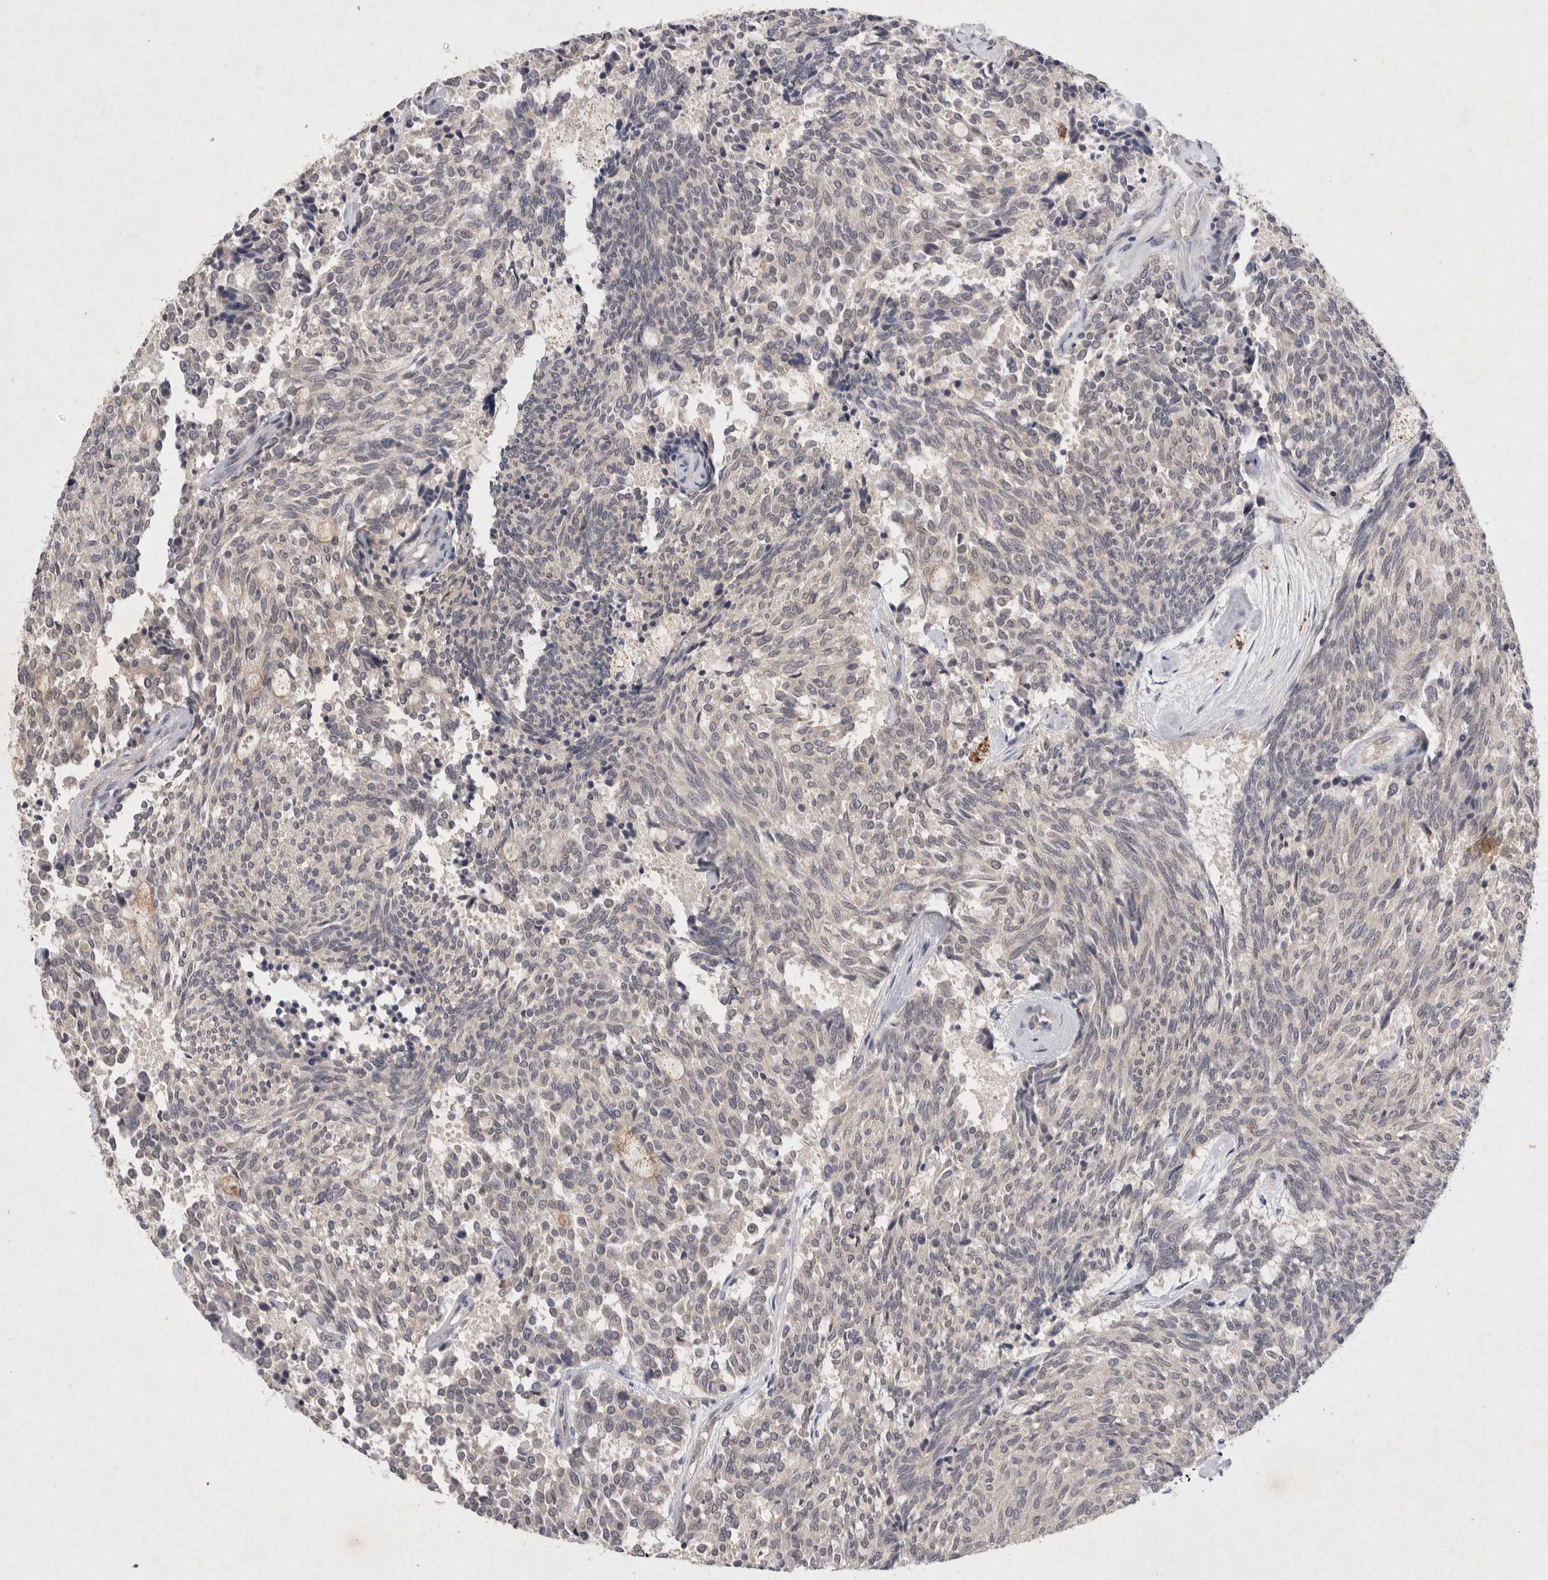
{"staining": {"intensity": "negative", "quantity": "none", "location": "none"}, "tissue": "carcinoid", "cell_type": "Tumor cells", "image_type": "cancer", "snomed": [{"axis": "morphology", "description": "Carcinoid, malignant, NOS"}, {"axis": "topography", "description": "Pancreas"}], "caption": "The IHC micrograph has no significant expression in tumor cells of carcinoid tissue. The staining is performed using DAB (3,3'-diaminobenzidine) brown chromogen with nuclei counter-stained in using hematoxylin.", "gene": "RASSF3", "patient": {"sex": "female", "age": 54}}